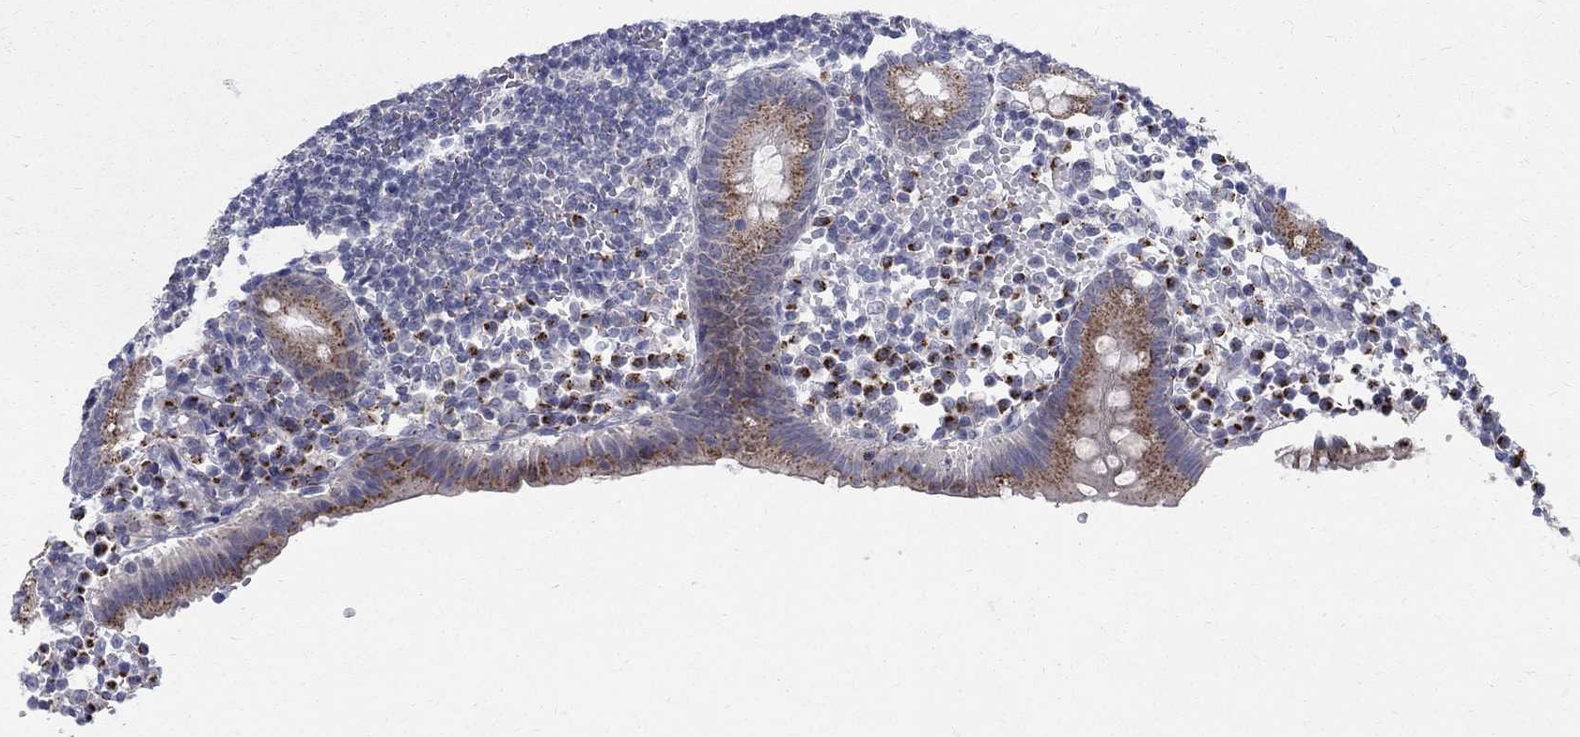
{"staining": {"intensity": "moderate", "quantity": "25%-75%", "location": "cytoplasmic/membranous"}, "tissue": "appendix", "cell_type": "Glandular cells", "image_type": "normal", "snomed": [{"axis": "morphology", "description": "Normal tissue, NOS"}, {"axis": "topography", "description": "Appendix"}], "caption": "A brown stain shows moderate cytoplasmic/membranous staining of a protein in glandular cells of unremarkable human appendix.", "gene": "PANK3", "patient": {"sex": "female", "age": 40}}